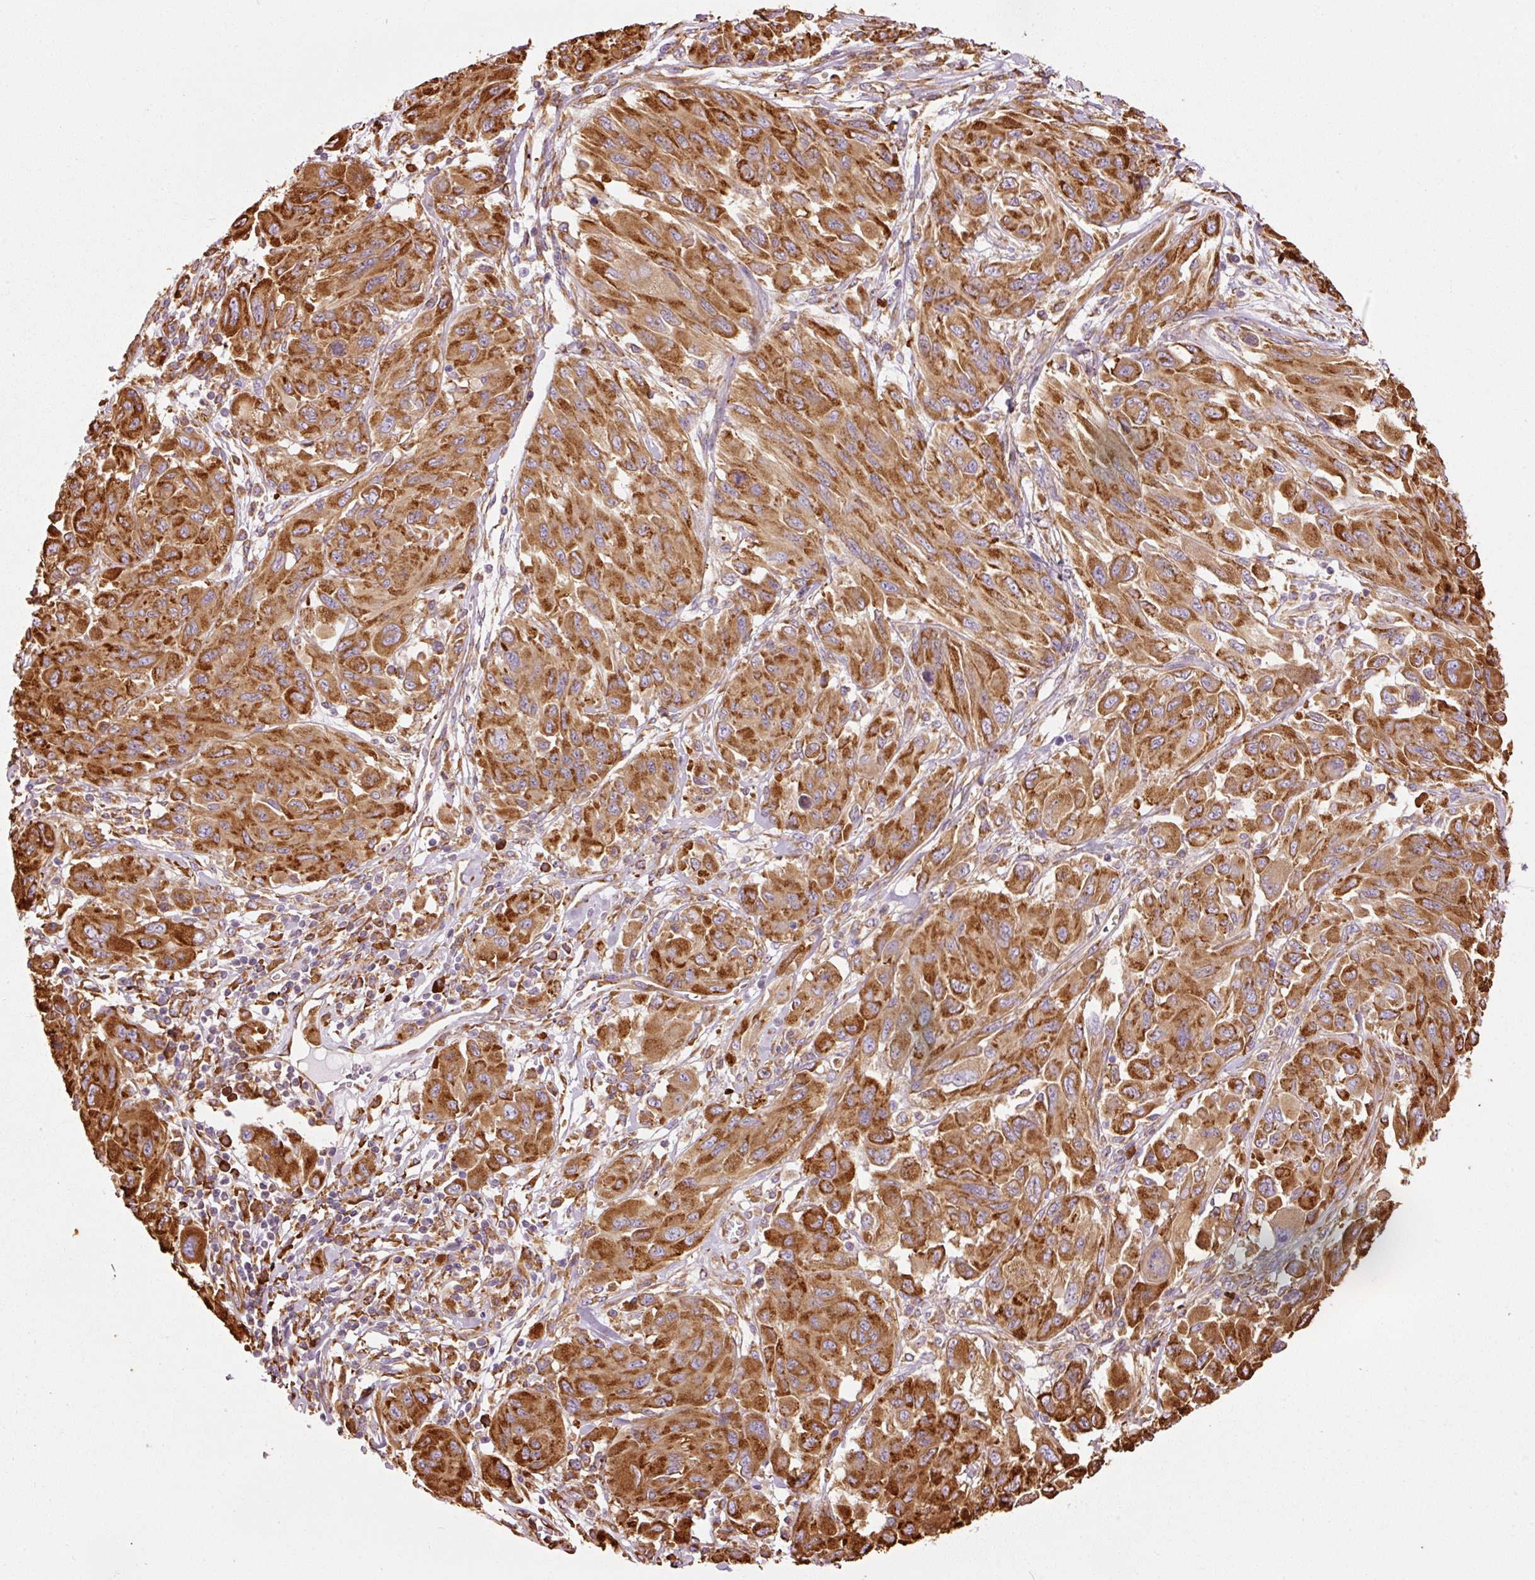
{"staining": {"intensity": "strong", "quantity": ">75%", "location": "cytoplasmic/membranous"}, "tissue": "melanoma", "cell_type": "Tumor cells", "image_type": "cancer", "snomed": [{"axis": "morphology", "description": "Malignant melanoma, NOS"}, {"axis": "topography", "description": "Skin"}], "caption": "The histopathology image reveals immunohistochemical staining of malignant melanoma. There is strong cytoplasmic/membranous expression is seen in approximately >75% of tumor cells. The protein is stained brown, and the nuclei are stained in blue (DAB IHC with brightfield microscopy, high magnification).", "gene": "KLC1", "patient": {"sex": "female", "age": 91}}